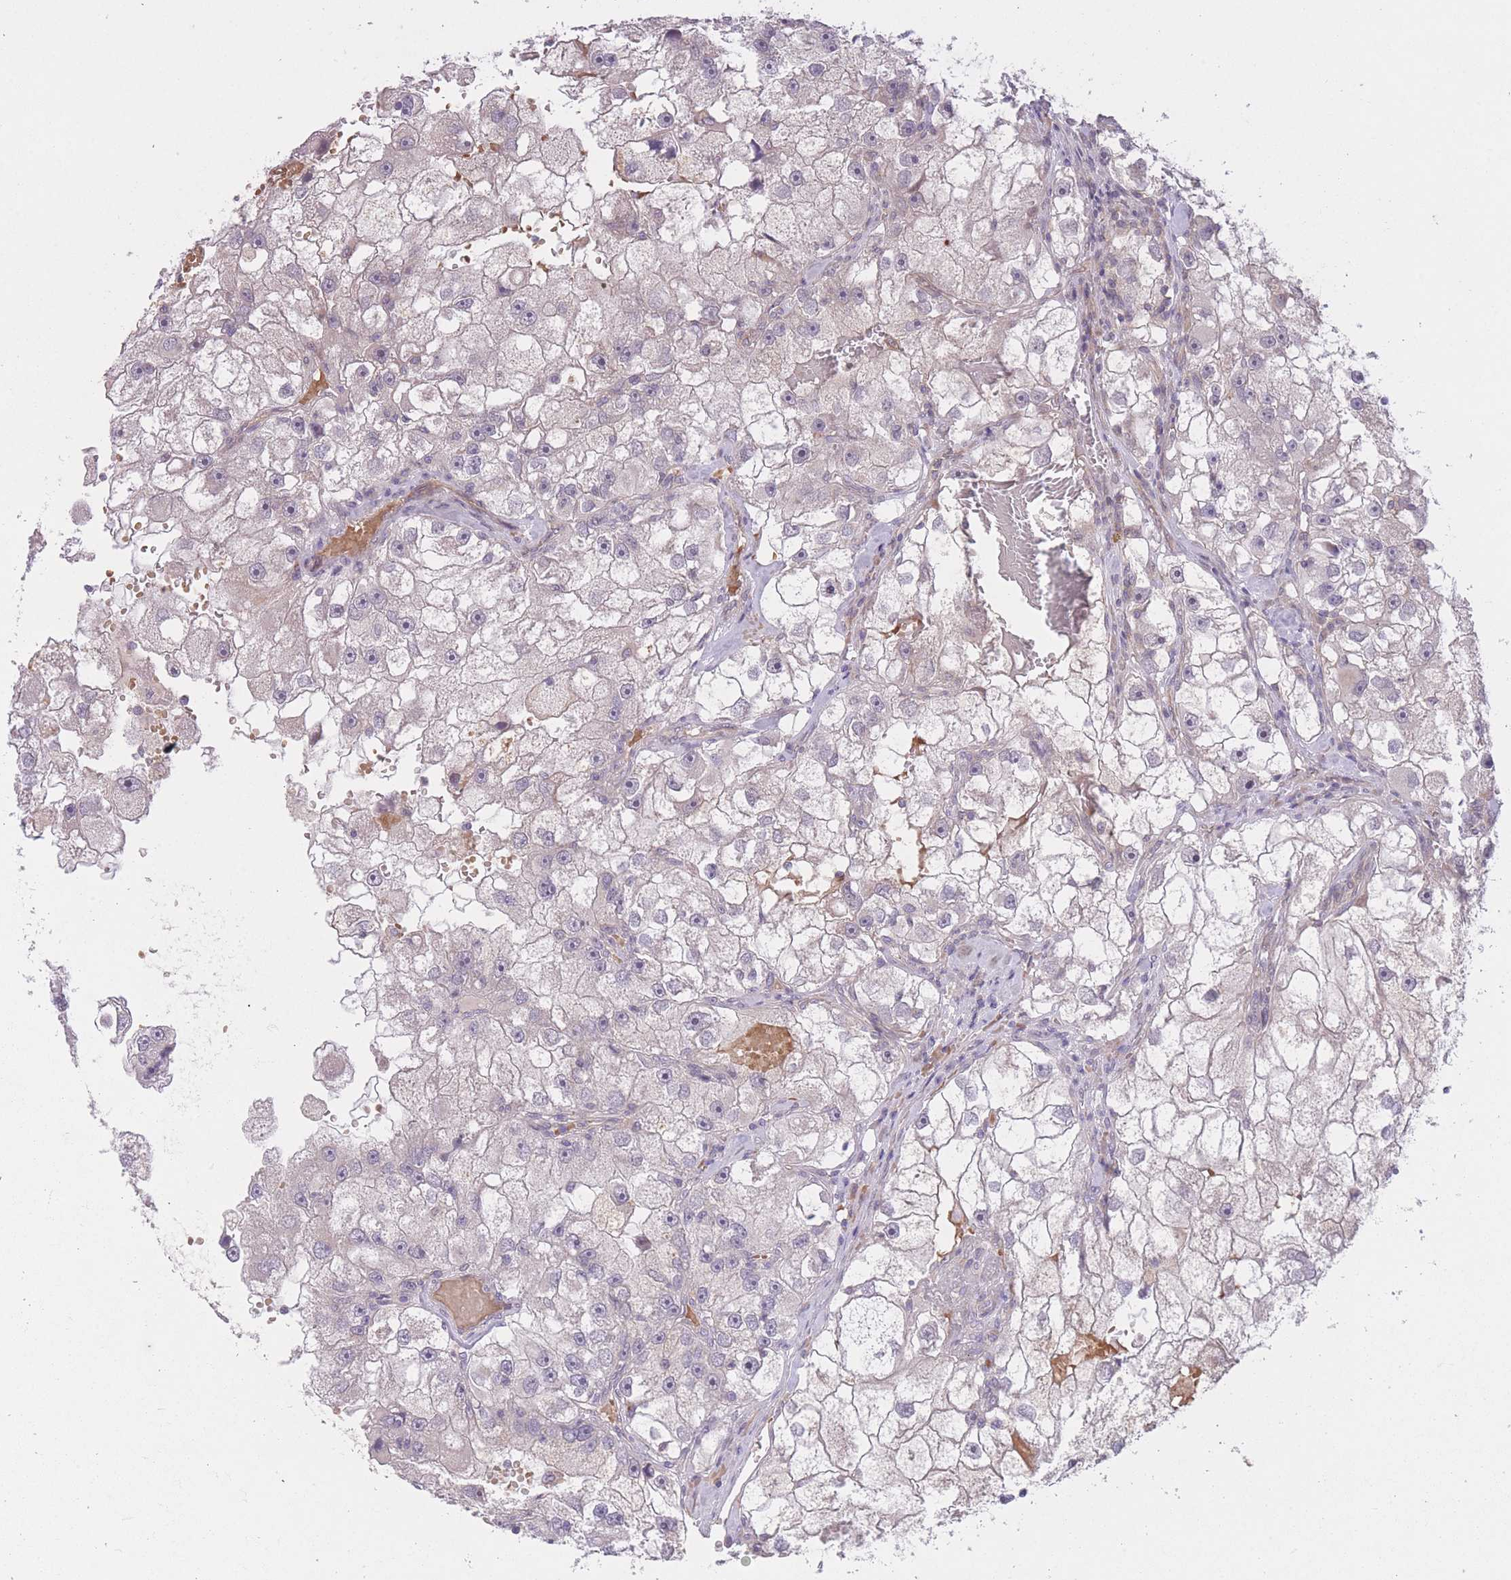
{"staining": {"intensity": "negative", "quantity": "none", "location": "none"}, "tissue": "renal cancer", "cell_type": "Tumor cells", "image_type": "cancer", "snomed": [{"axis": "morphology", "description": "Adenocarcinoma, NOS"}, {"axis": "topography", "description": "Kidney"}], "caption": "A micrograph of renal cancer stained for a protein shows no brown staining in tumor cells.", "gene": "FUT5", "patient": {"sex": "male", "age": 63}}